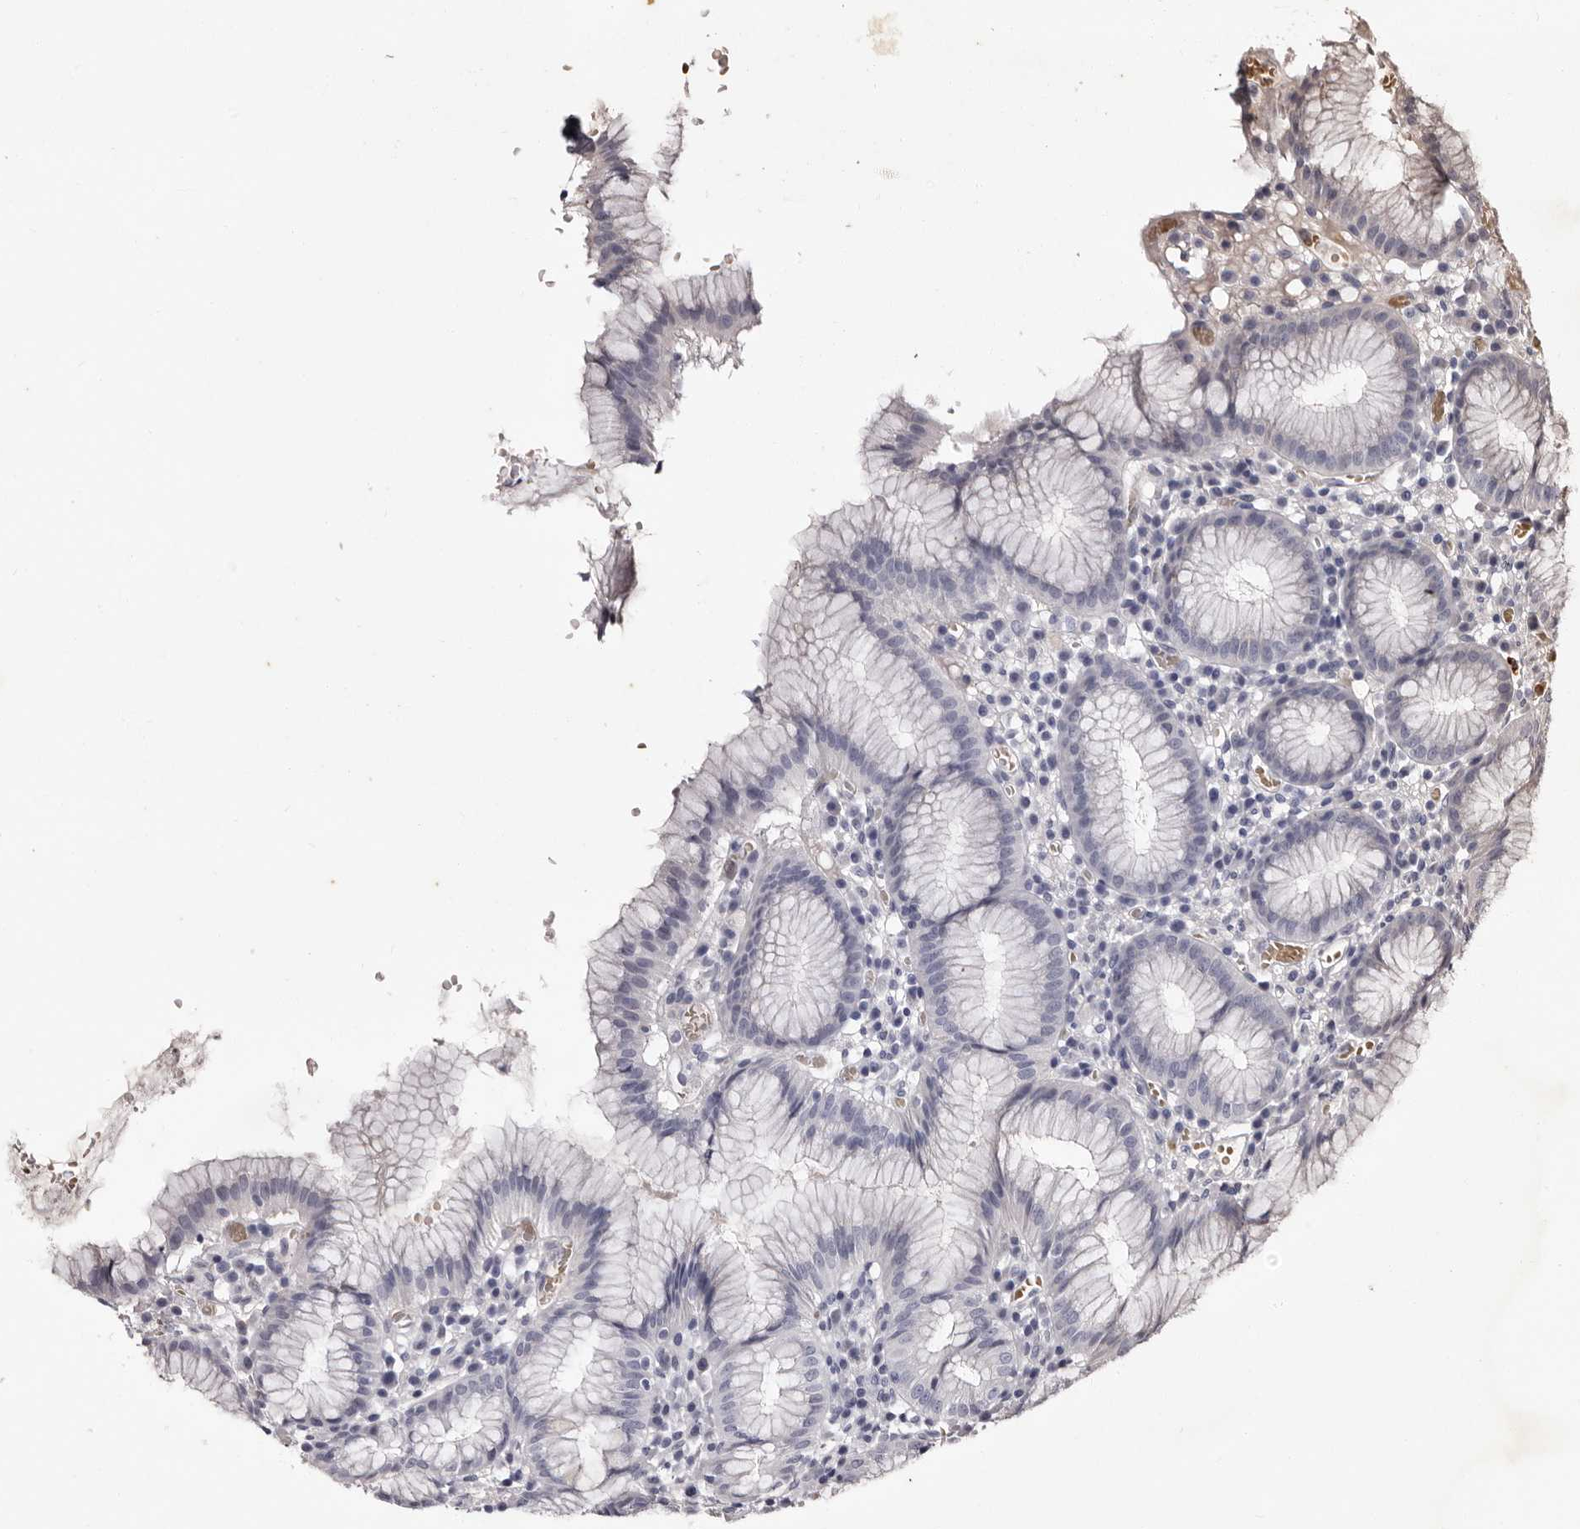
{"staining": {"intensity": "negative", "quantity": "none", "location": "none"}, "tissue": "stomach", "cell_type": "Glandular cells", "image_type": "normal", "snomed": [{"axis": "morphology", "description": "Normal tissue, NOS"}, {"axis": "topography", "description": "Stomach"}], "caption": "Stomach stained for a protein using immunohistochemistry (IHC) reveals no expression glandular cells.", "gene": "BPGM", "patient": {"sex": "male", "age": 55}}